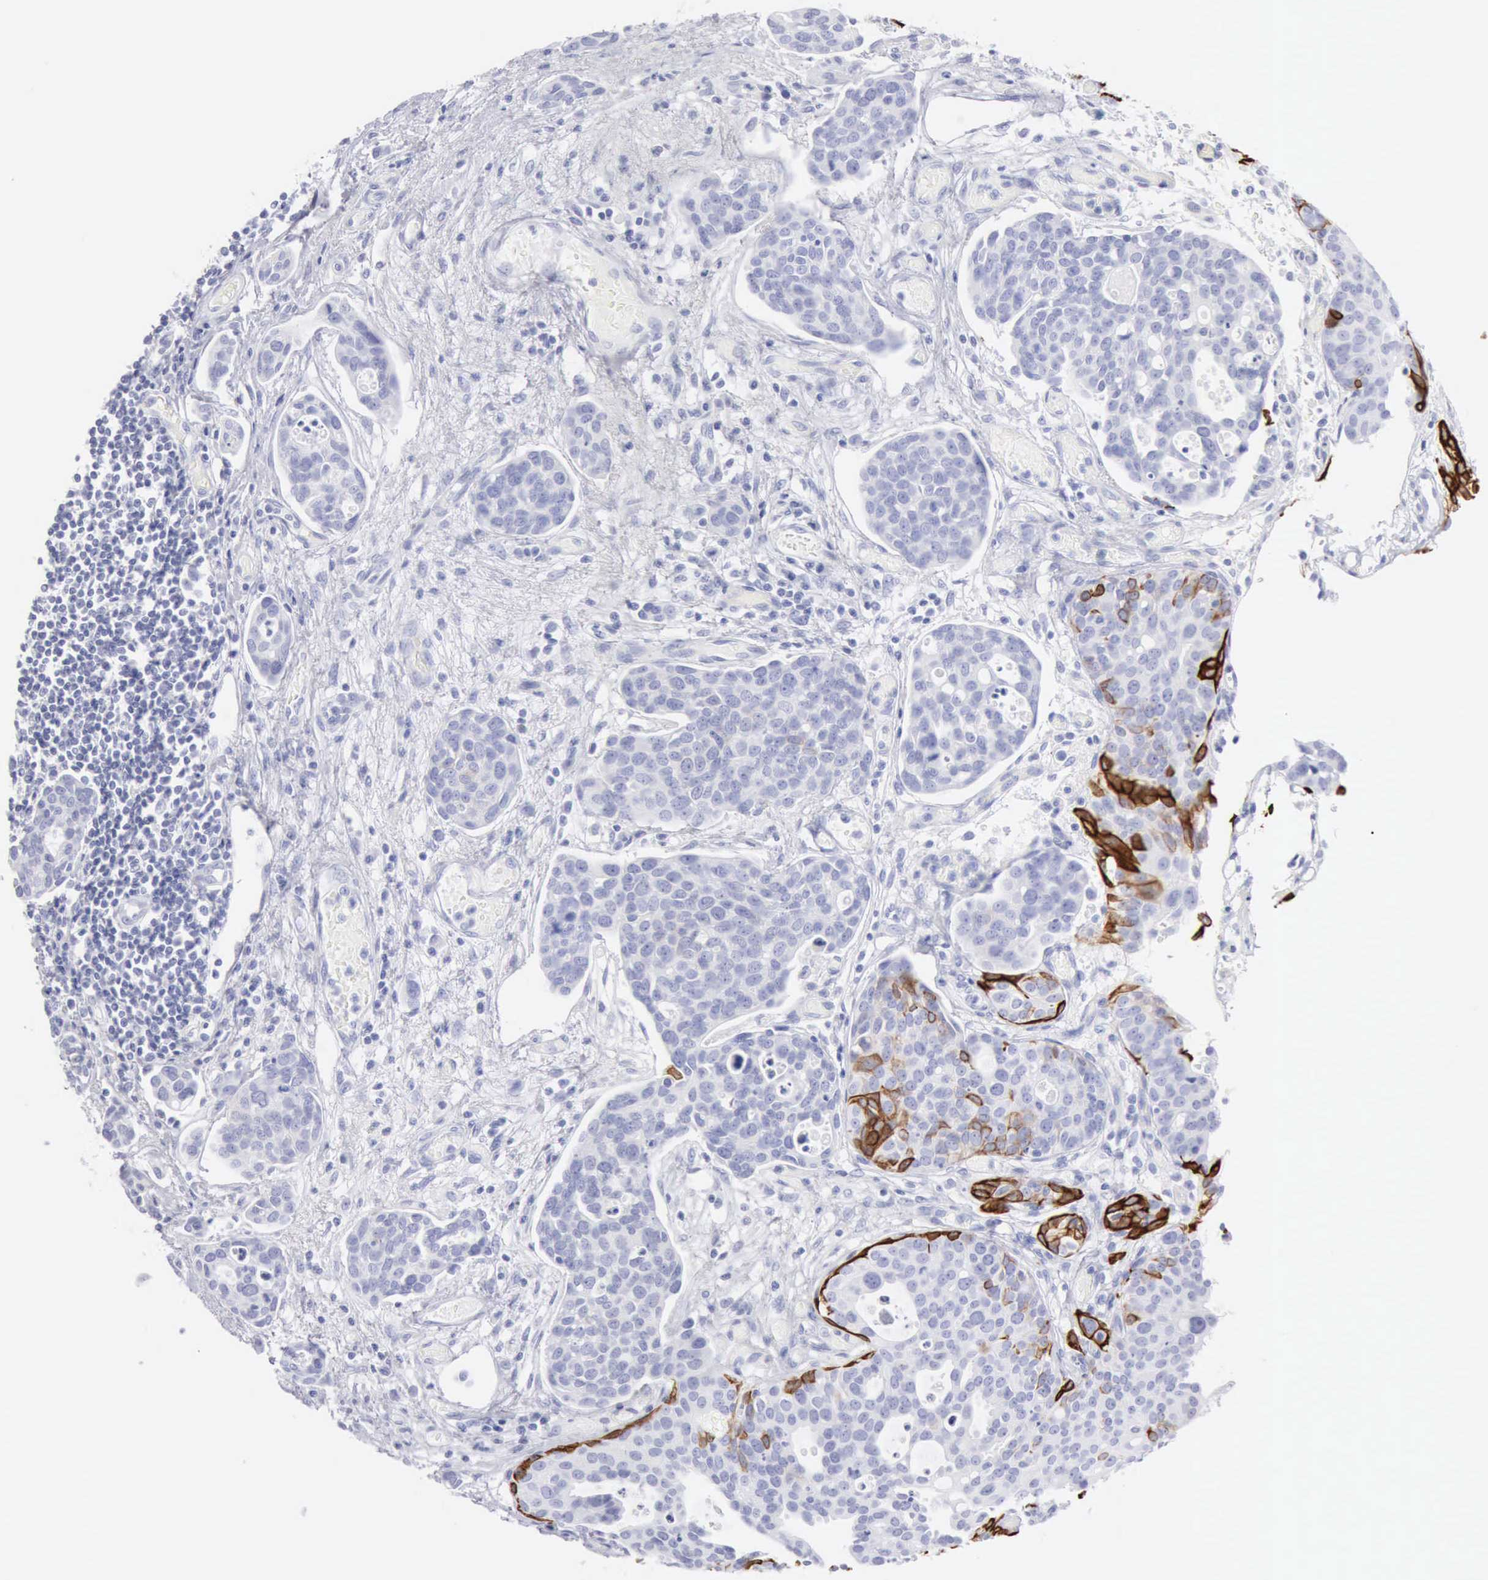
{"staining": {"intensity": "moderate", "quantity": "<25%", "location": "cytoplasmic/membranous"}, "tissue": "urothelial cancer", "cell_type": "Tumor cells", "image_type": "cancer", "snomed": [{"axis": "morphology", "description": "Urothelial carcinoma, High grade"}, {"axis": "topography", "description": "Urinary bladder"}], "caption": "Urothelial carcinoma (high-grade) tissue shows moderate cytoplasmic/membranous staining in approximately <25% of tumor cells", "gene": "KRT5", "patient": {"sex": "male", "age": 78}}